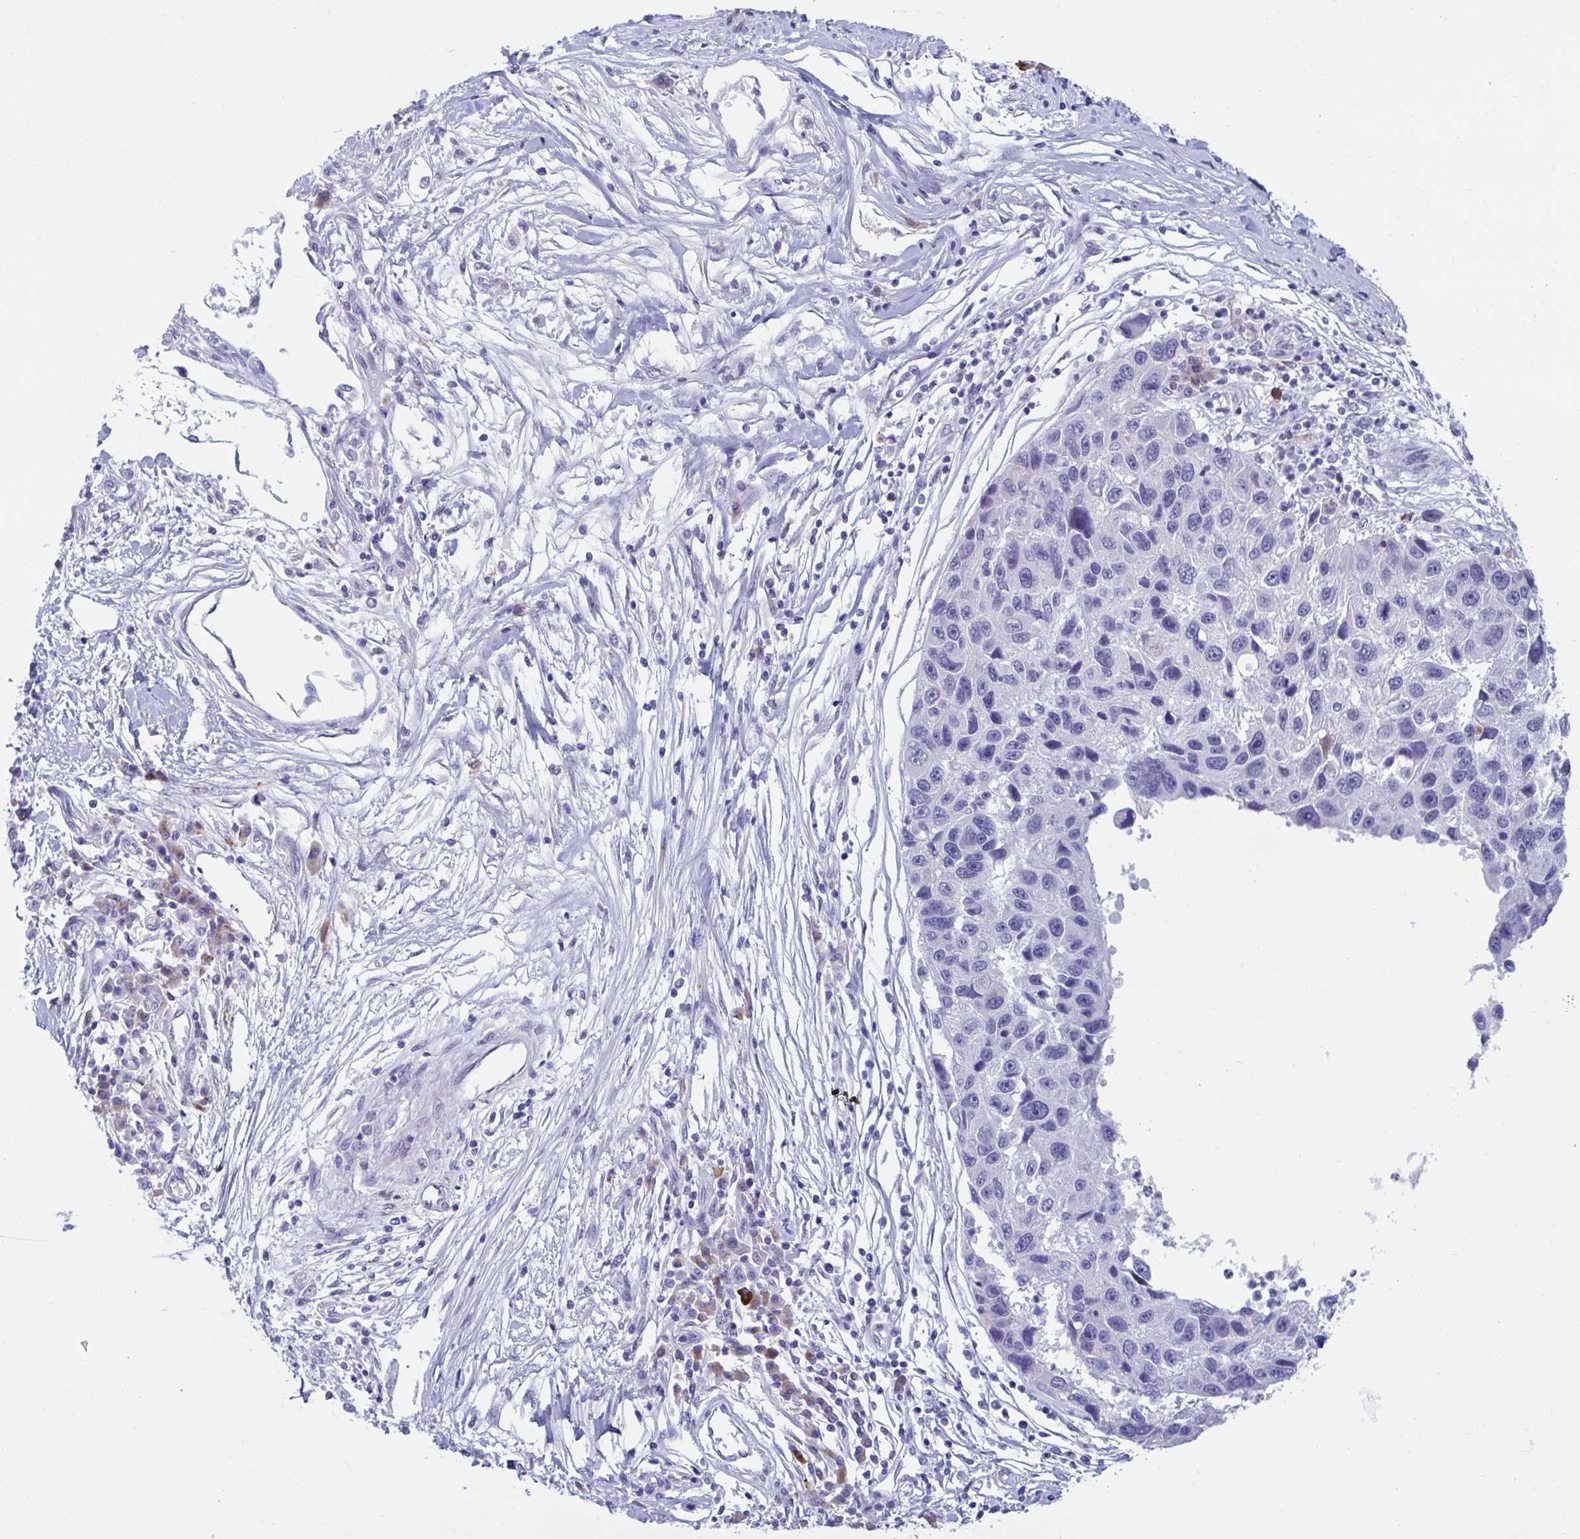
{"staining": {"intensity": "negative", "quantity": "none", "location": "none"}, "tissue": "melanoma", "cell_type": "Tumor cells", "image_type": "cancer", "snomed": [{"axis": "morphology", "description": "Malignant melanoma, NOS"}, {"axis": "topography", "description": "Skin"}], "caption": "Tumor cells are negative for protein expression in human melanoma. (DAB (3,3'-diaminobenzidine) immunohistochemistry (IHC) with hematoxylin counter stain).", "gene": "FAM219B", "patient": {"sex": "male", "age": 53}}